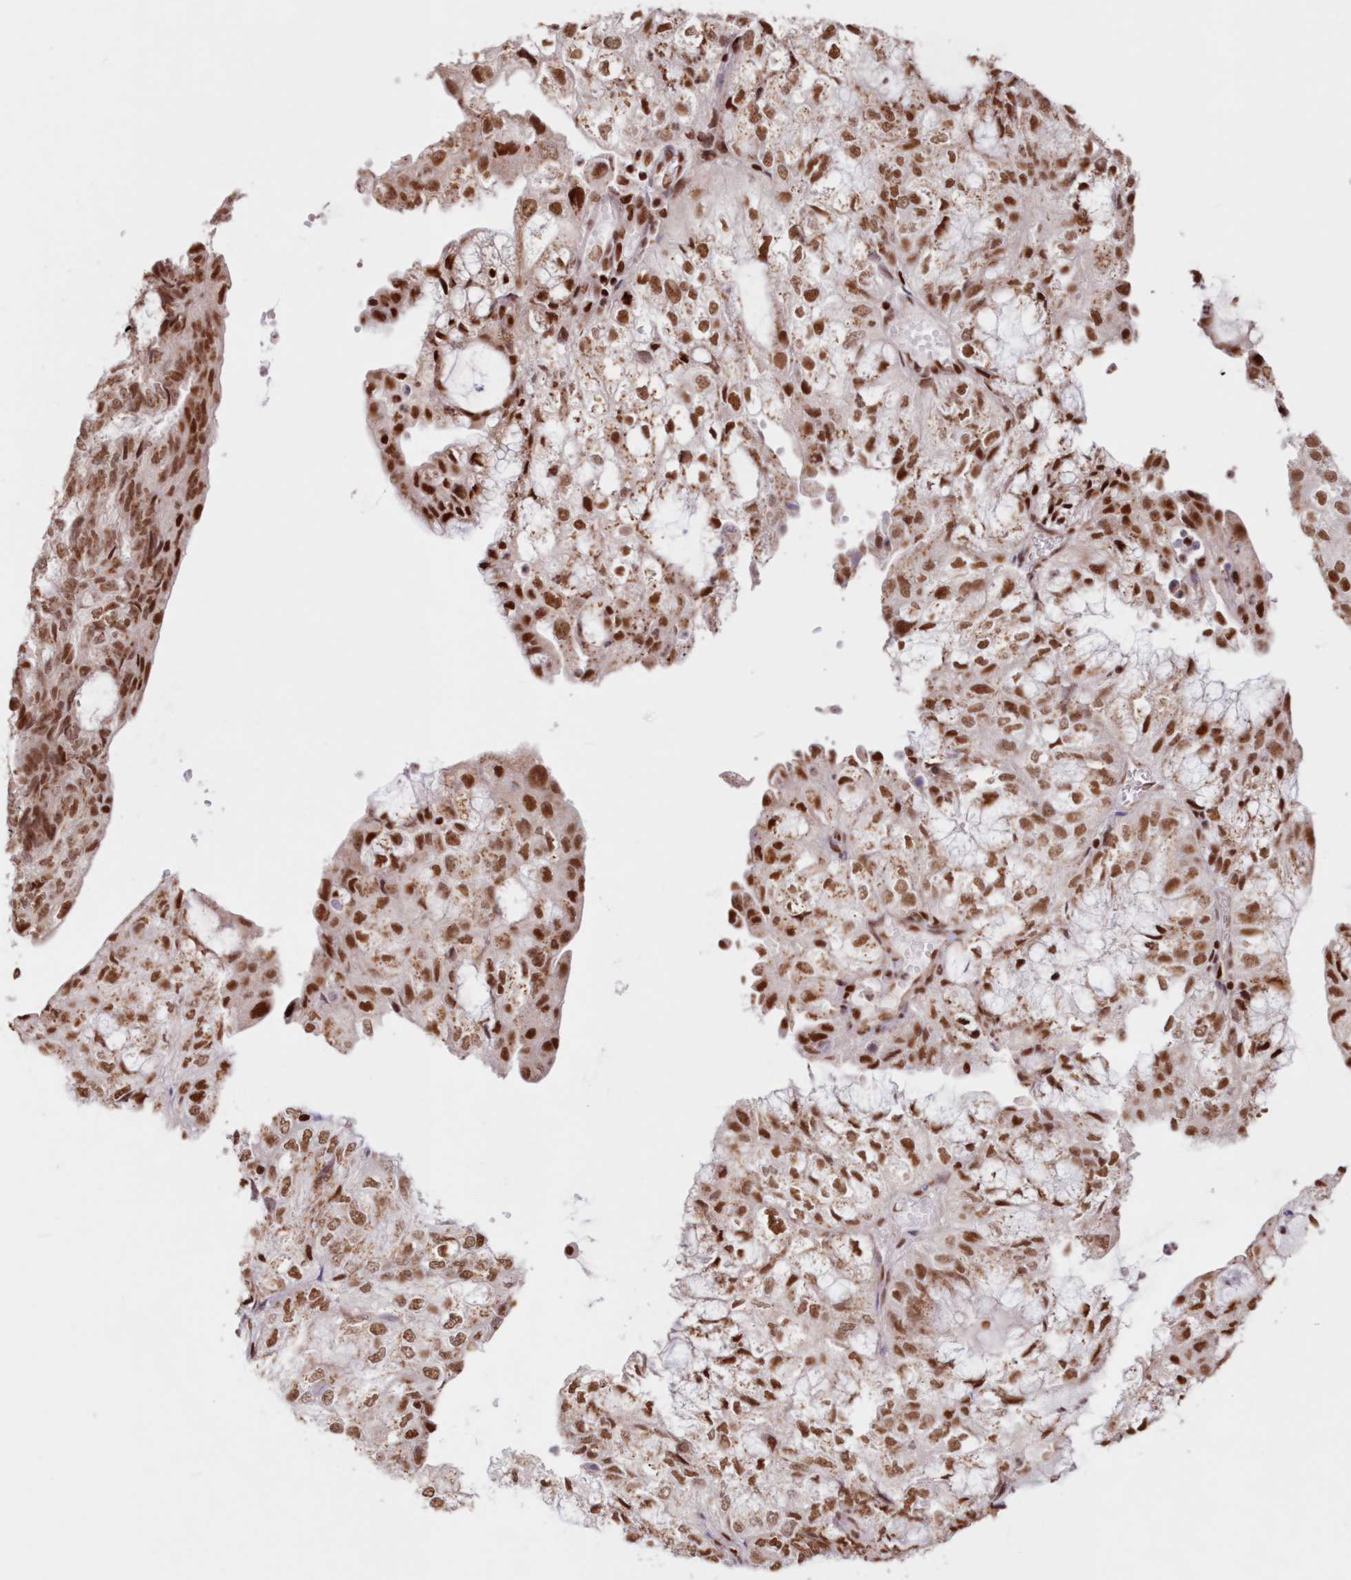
{"staining": {"intensity": "moderate", "quantity": ">75%", "location": "nuclear"}, "tissue": "endometrial cancer", "cell_type": "Tumor cells", "image_type": "cancer", "snomed": [{"axis": "morphology", "description": "Adenocarcinoma, NOS"}, {"axis": "topography", "description": "Endometrium"}], "caption": "Endometrial cancer (adenocarcinoma) stained with a protein marker demonstrates moderate staining in tumor cells.", "gene": "POLR2B", "patient": {"sex": "female", "age": 81}}